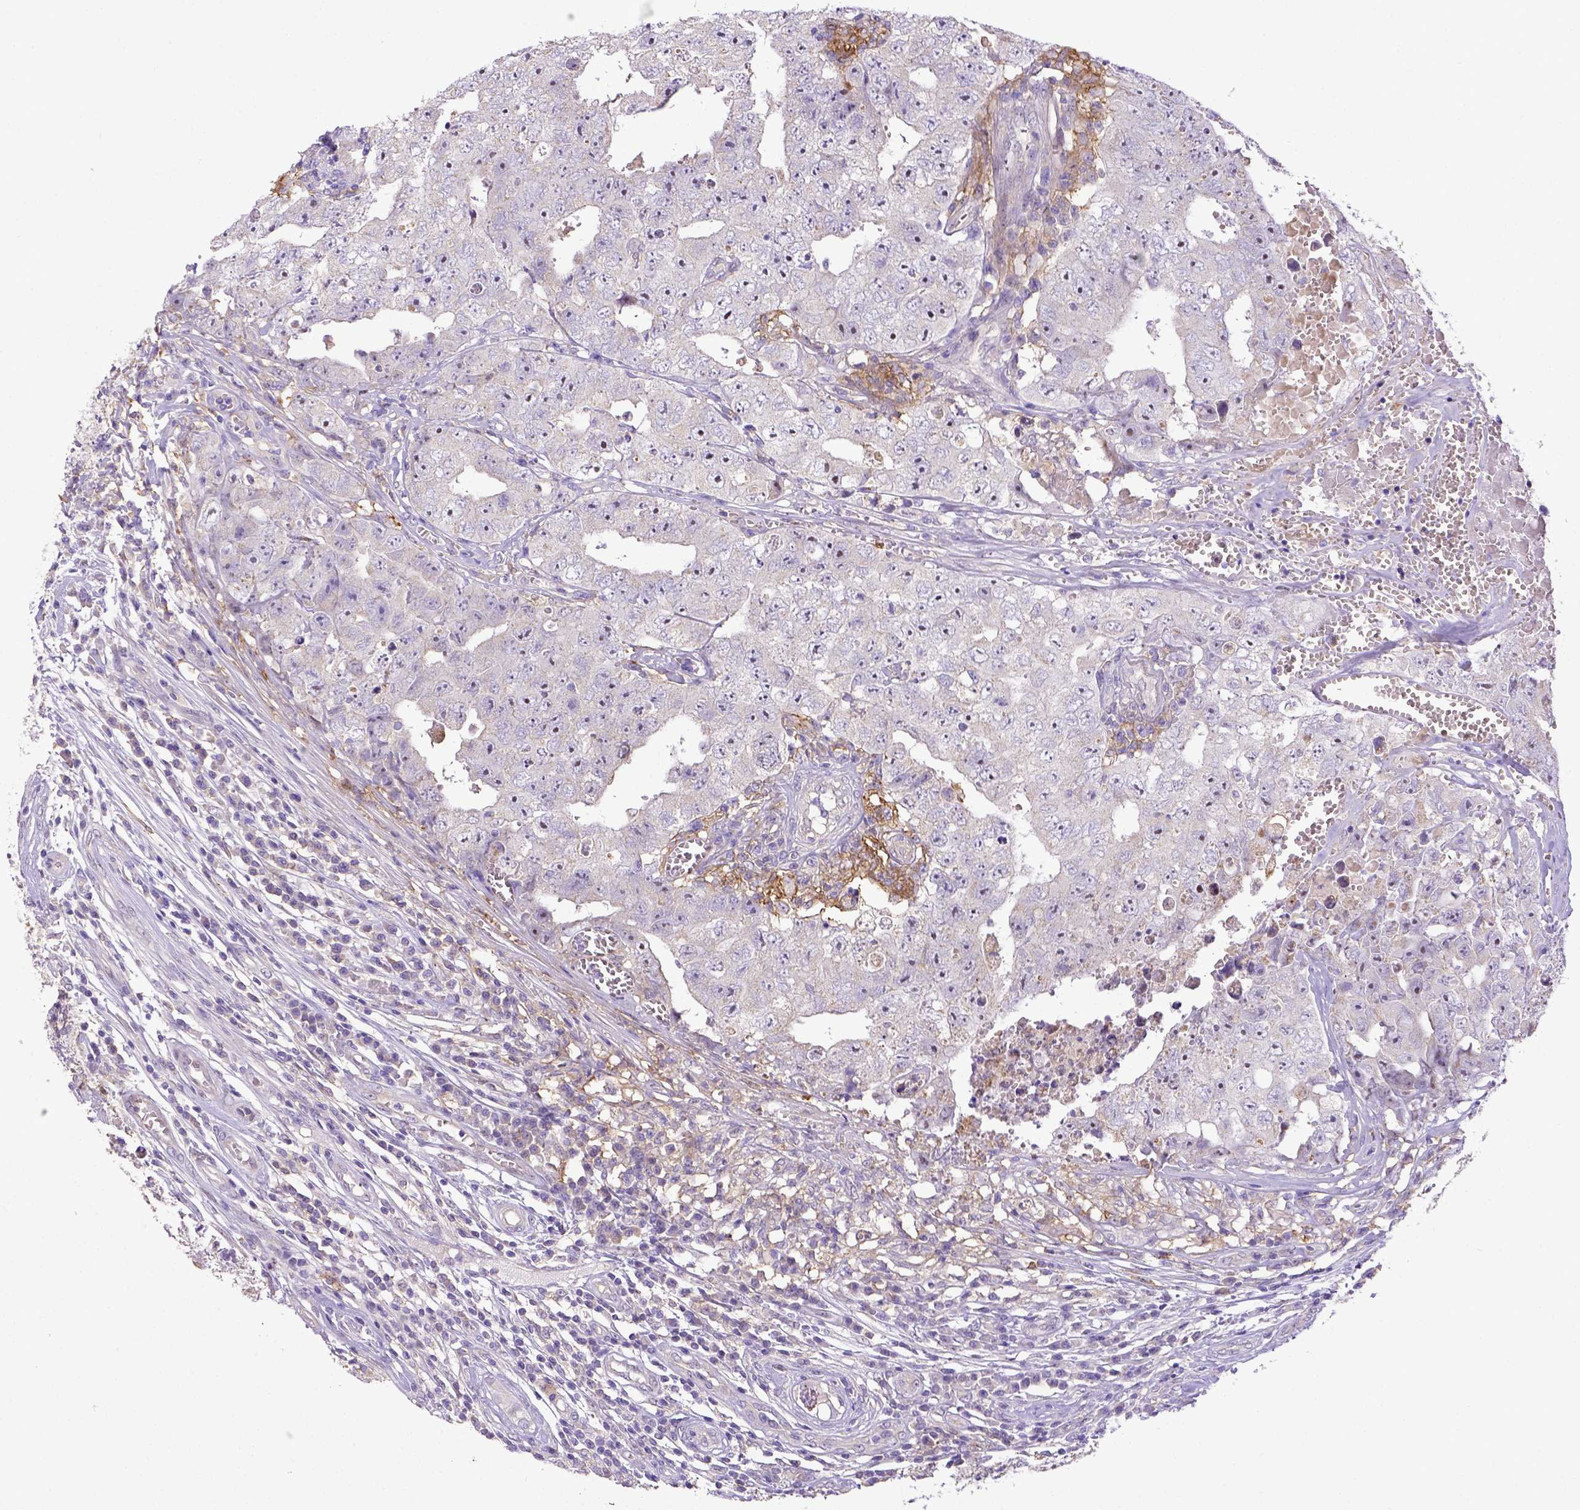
{"staining": {"intensity": "negative", "quantity": "none", "location": "none"}, "tissue": "testis cancer", "cell_type": "Tumor cells", "image_type": "cancer", "snomed": [{"axis": "morphology", "description": "Carcinoma, Embryonal, NOS"}, {"axis": "topography", "description": "Testis"}], "caption": "Tumor cells are negative for brown protein staining in testis embryonal carcinoma. (Brightfield microscopy of DAB immunohistochemistry at high magnification).", "gene": "CD40", "patient": {"sex": "male", "age": 36}}